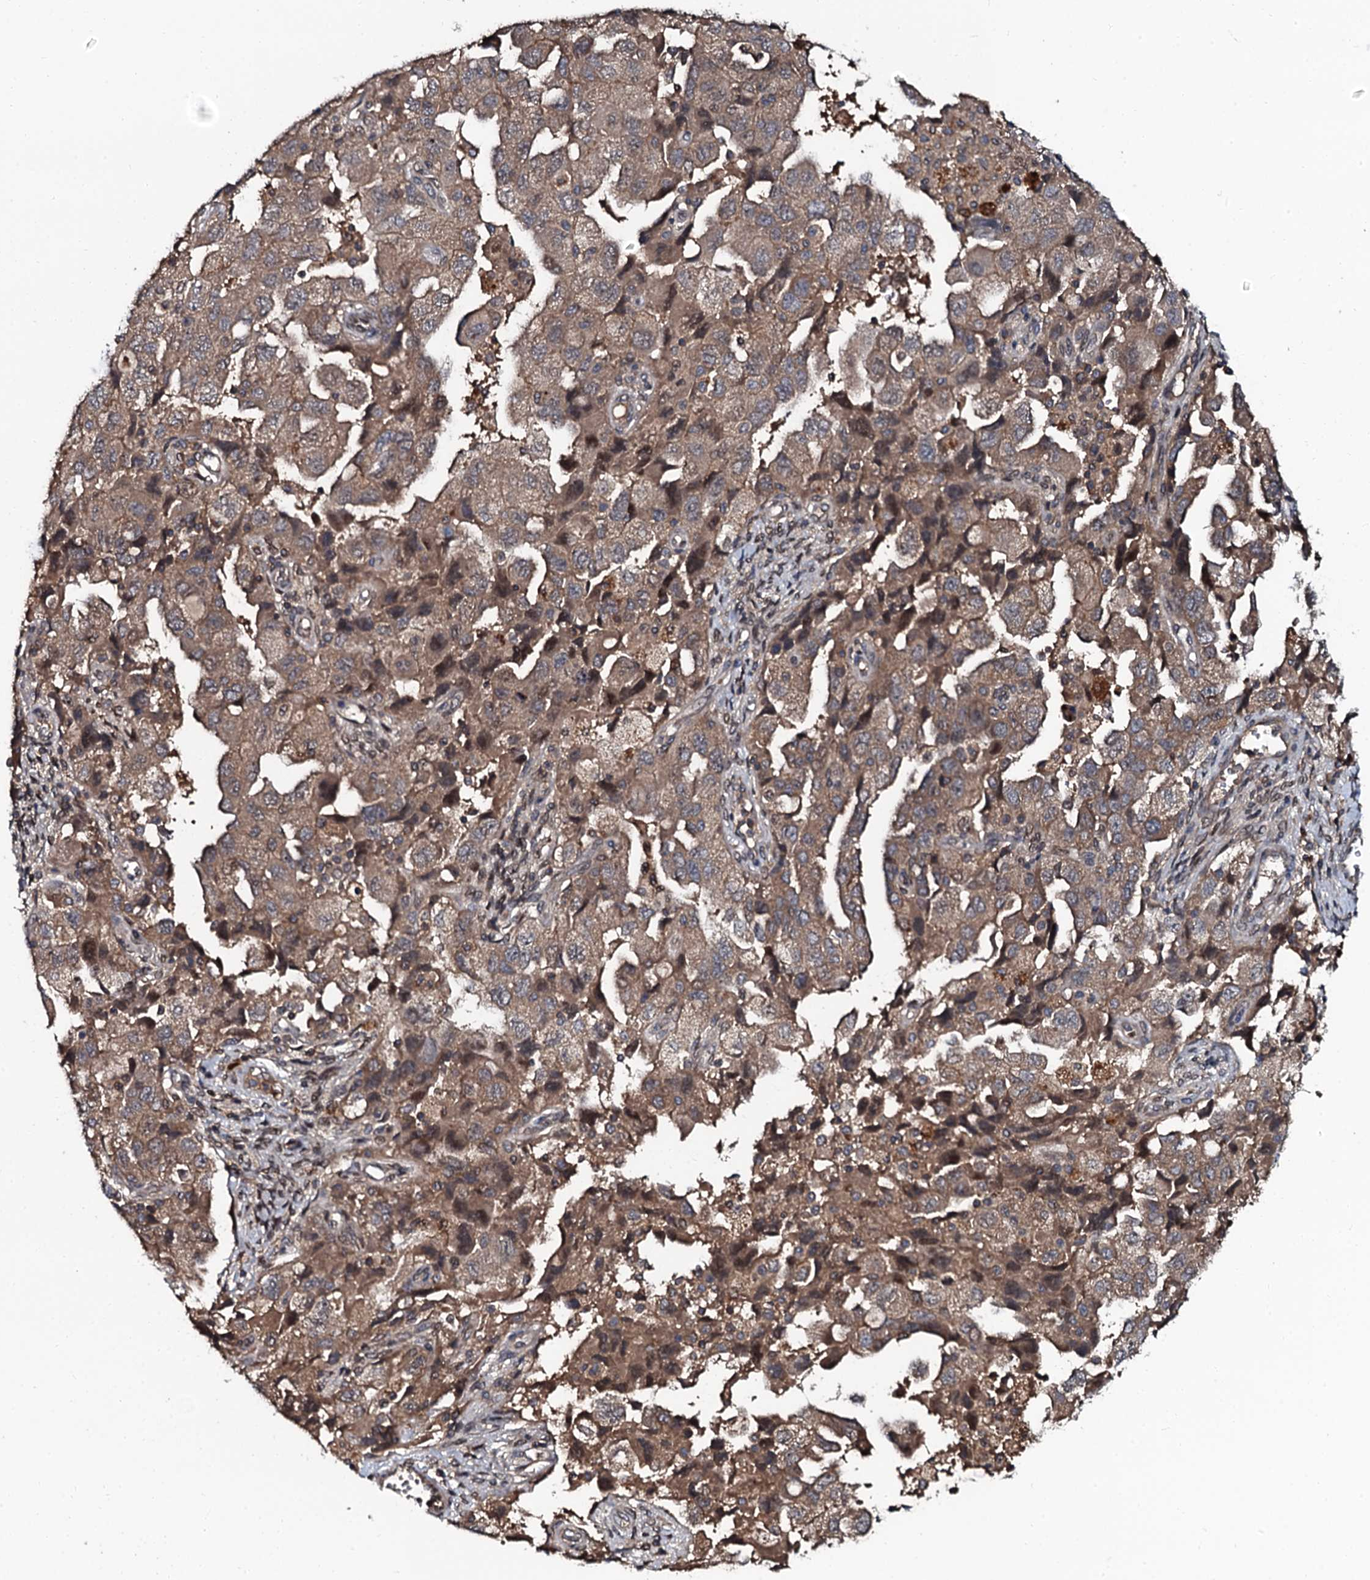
{"staining": {"intensity": "weak", "quantity": "25%-75%", "location": "cytoplasmic/membranous"}, "tissue": "ovarian cancer", "cell_type": "Tumor cells", "image_type": "cancer", "snomed": [{"axis": "morphology", "description": "Carcinoma, NOS"}, {"axis": "morphology", "description": "Cystadenocarcinoma, serous, NOS"}, {"axis": "topography", "description": "Ovary"}], "caption": "This is an image of IHC staining of carcinoma (ovarian), which shows weak expression in the cytoplasmic/membranous of tumor cells.", "gene": "N4BP1", "patient": {"sex": "female", "age": 69}}